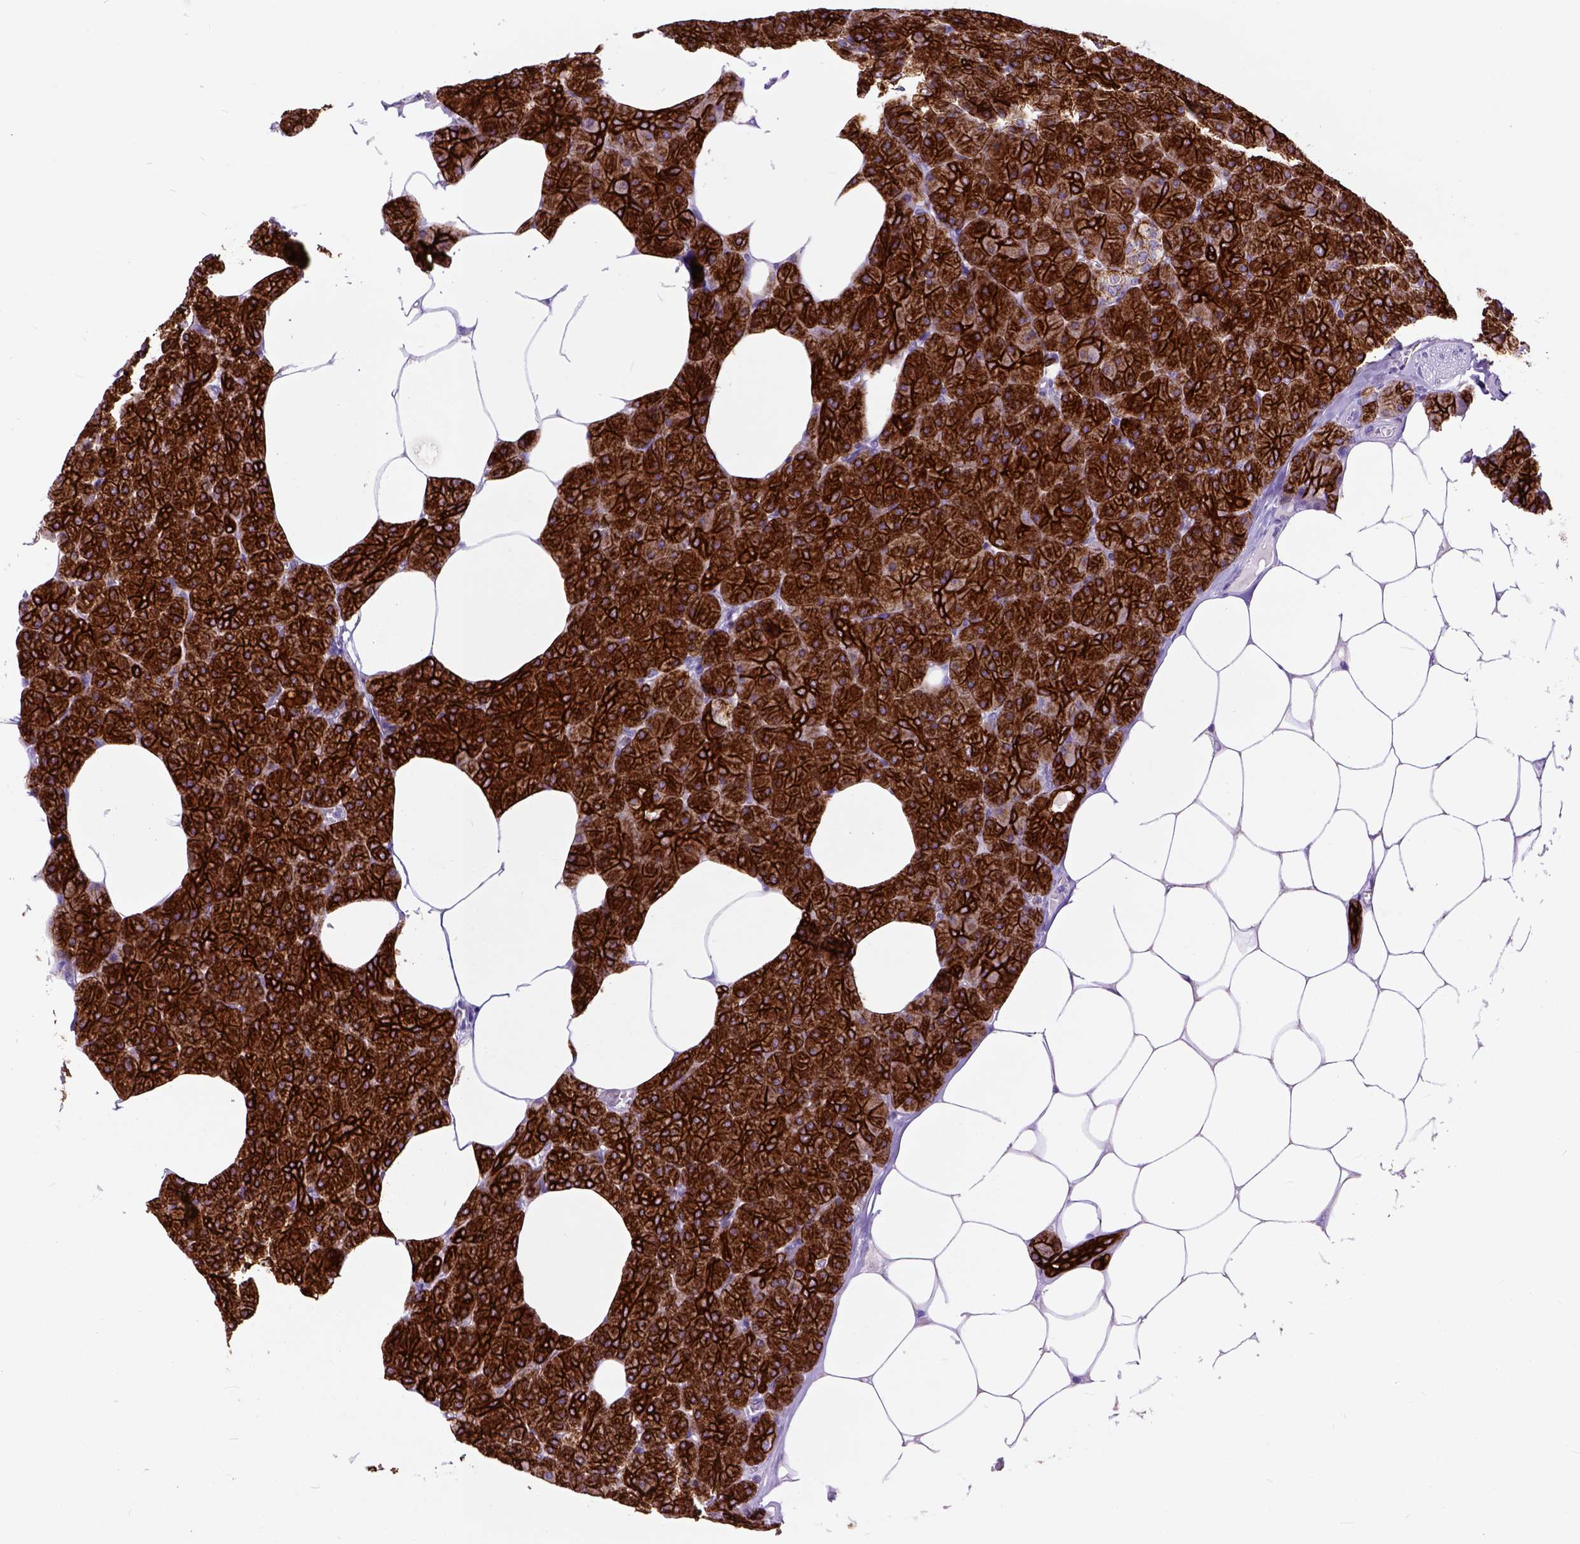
{"staining": {"intensity": "strong", "quantity": ">75%", "location": "cytoplasmic/membranous"}, "tissue": "pancreas", "cell_type": "Exocrine glandular cells", "image_type": "normal", "snomed": [{"axis": "morphology", "description": "Normal tissue, NOS"}, {"axis": "topography", "description": "Pancreas"}], "caption": "Pancreas stained with immunohistochemistry demonstrates strong cytoplasmic/membranous expression in approximately >75% of exocrine glandular cells.", "gene": "RAB25", "patient": {"sex": "female", "age": 45}}